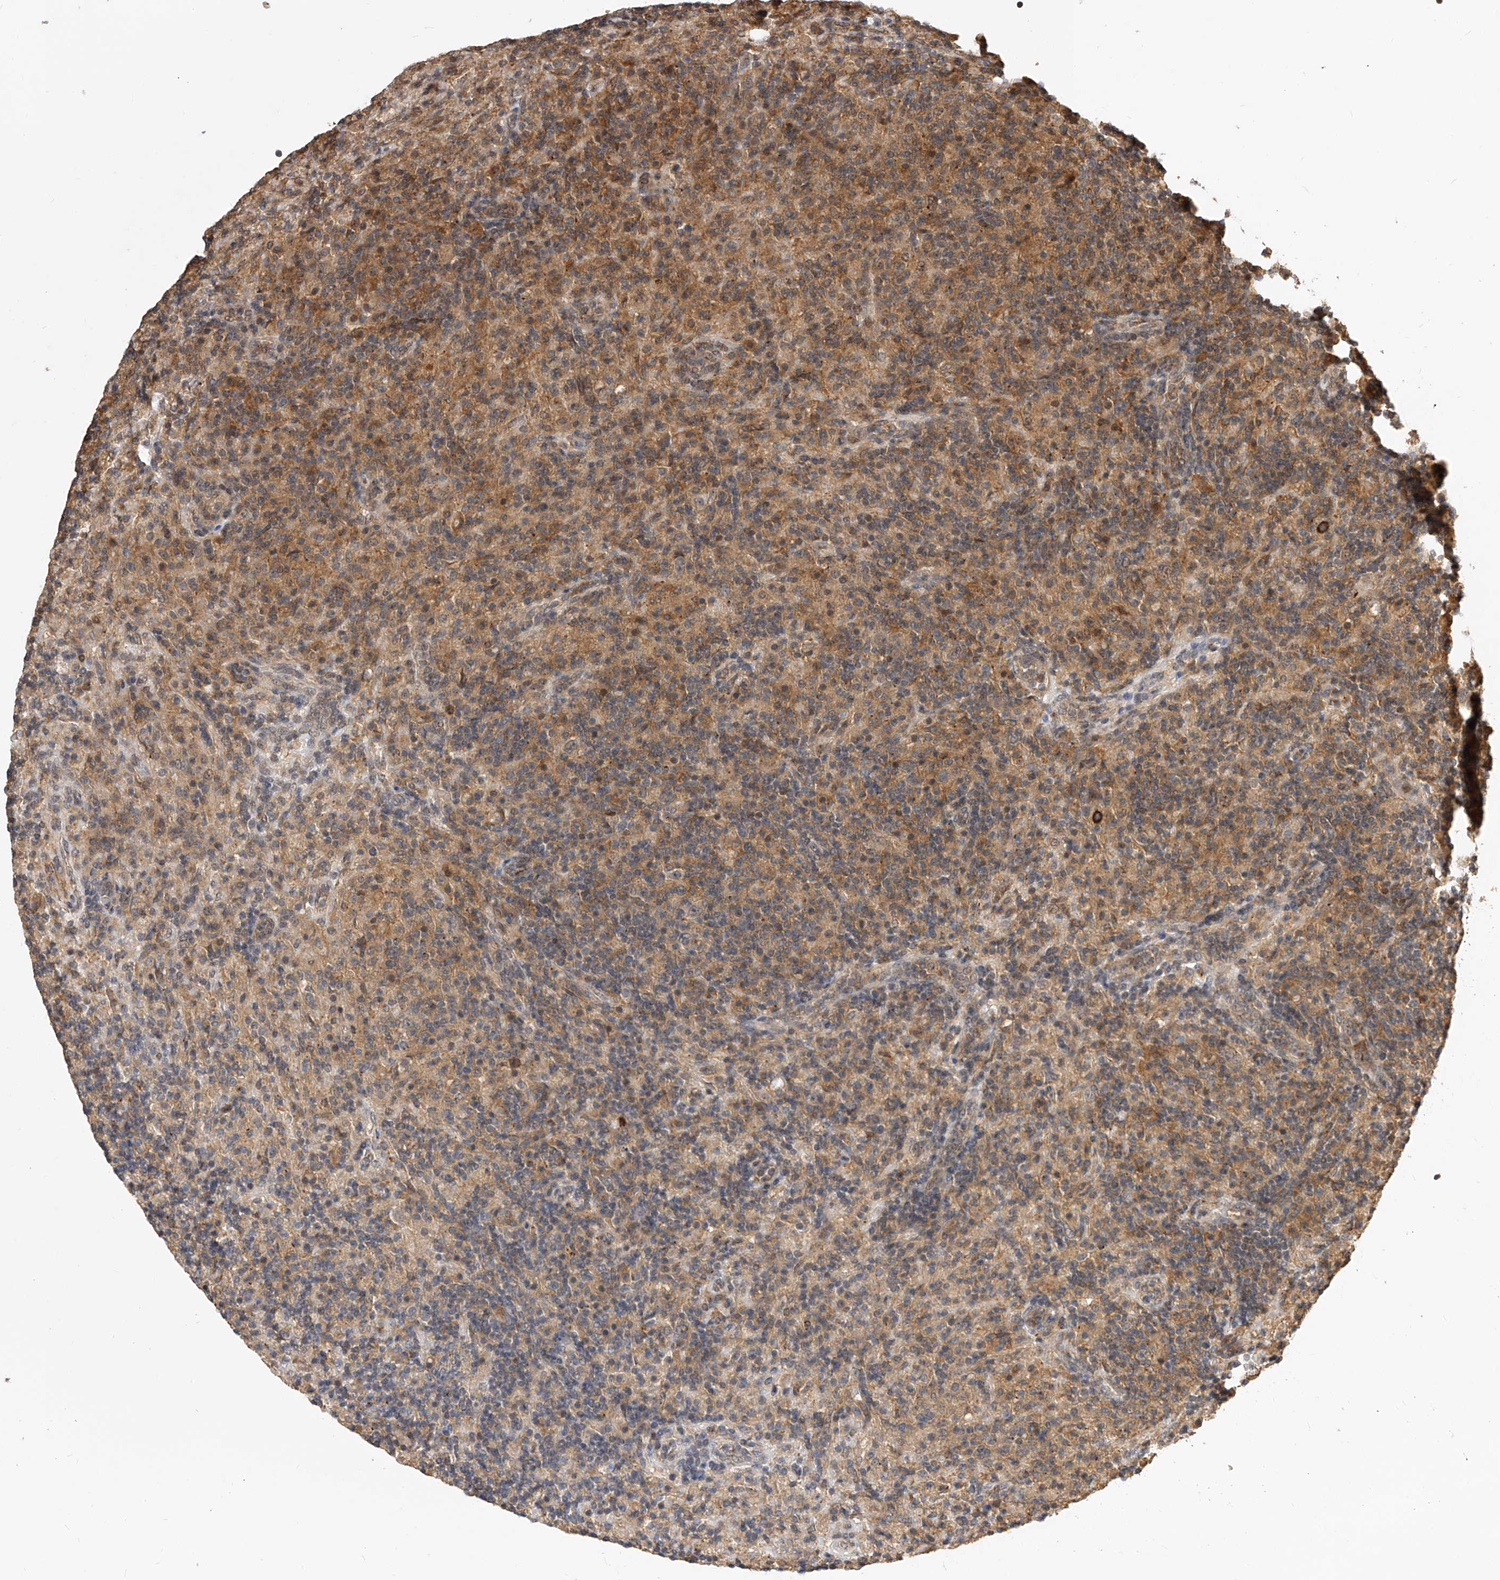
{"staining": {"intensity": "weak", "quantity": ">75%", "location": "cytoplasmic/membranous"}, "tissue": "lymphoma", "cell_type": "Tumor cells", "image_type": "cancer", "snomed": [{"axis": "morphology", "description": "Hodgkin's disease, NOS"}, {"axis": "topography", "description": "Lymph node"}], "caption": "Protein analysis of Hodgkin's disease tissue shows weak cytoplasmic/membranous expression in approximately >75% of tumor cells.", "gene": "CFAP410", "patient": {"sex": "male", "age": 70}}